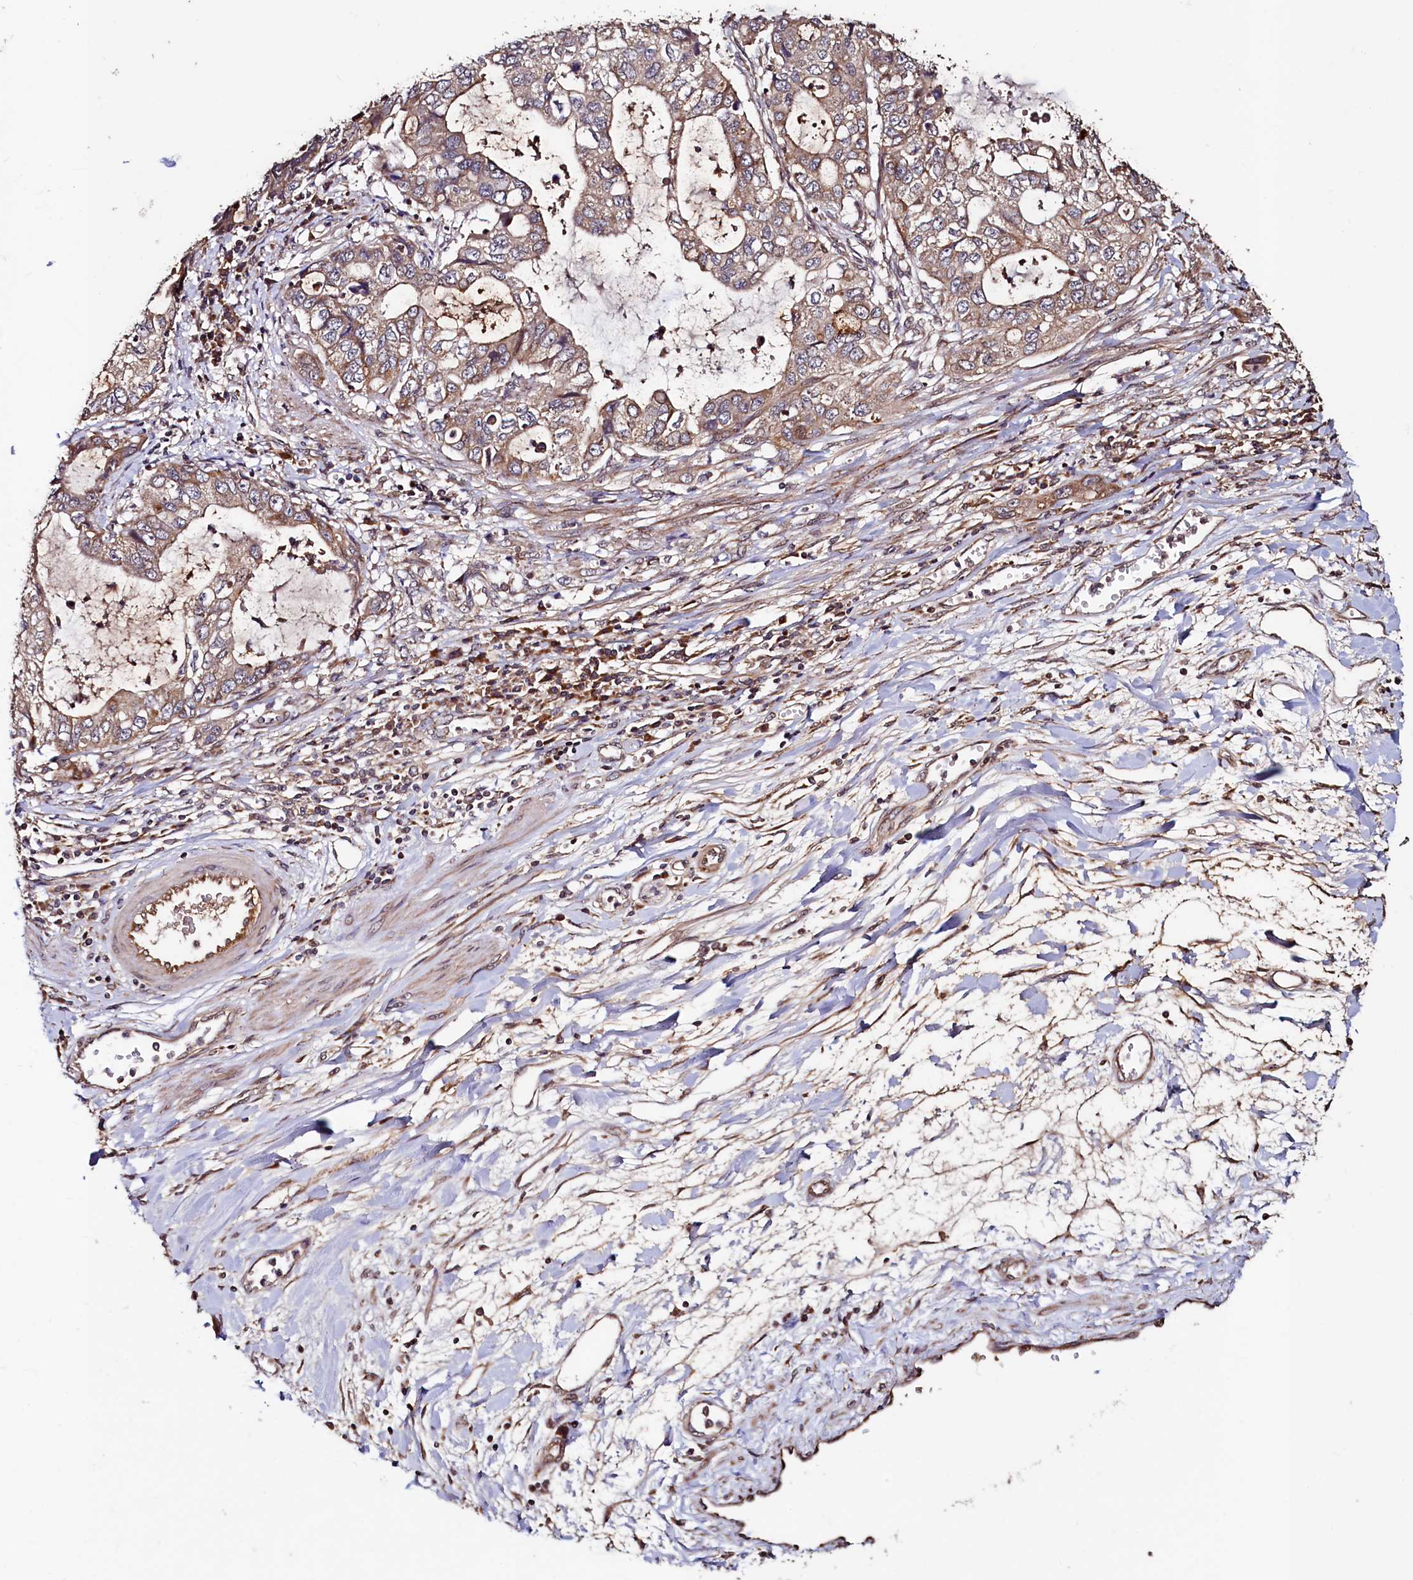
{"staining": {"intensity": "moderate", "quantity": "25%-75%", "location": "cytoplasmic/membranous"}, "tissue": "stomach cancer", "cell_type": "Tumor cells", "image_type": "cancer", "snomed": [{"axis": "morphology", "description": "Adenocarcinoma, NOS"}, {"axis": "topography", "description": "Stomach, upper"}], "caption": "Stomach cancer (adenocarcinoma) tissue exhibits moderate cytoplasmic/membranous expression in approximately 25%-75% of tumor cells, visualized by immunohistochemistry.", "gene": "RBFA", "patient": {"sex": "female", "age": 52}}